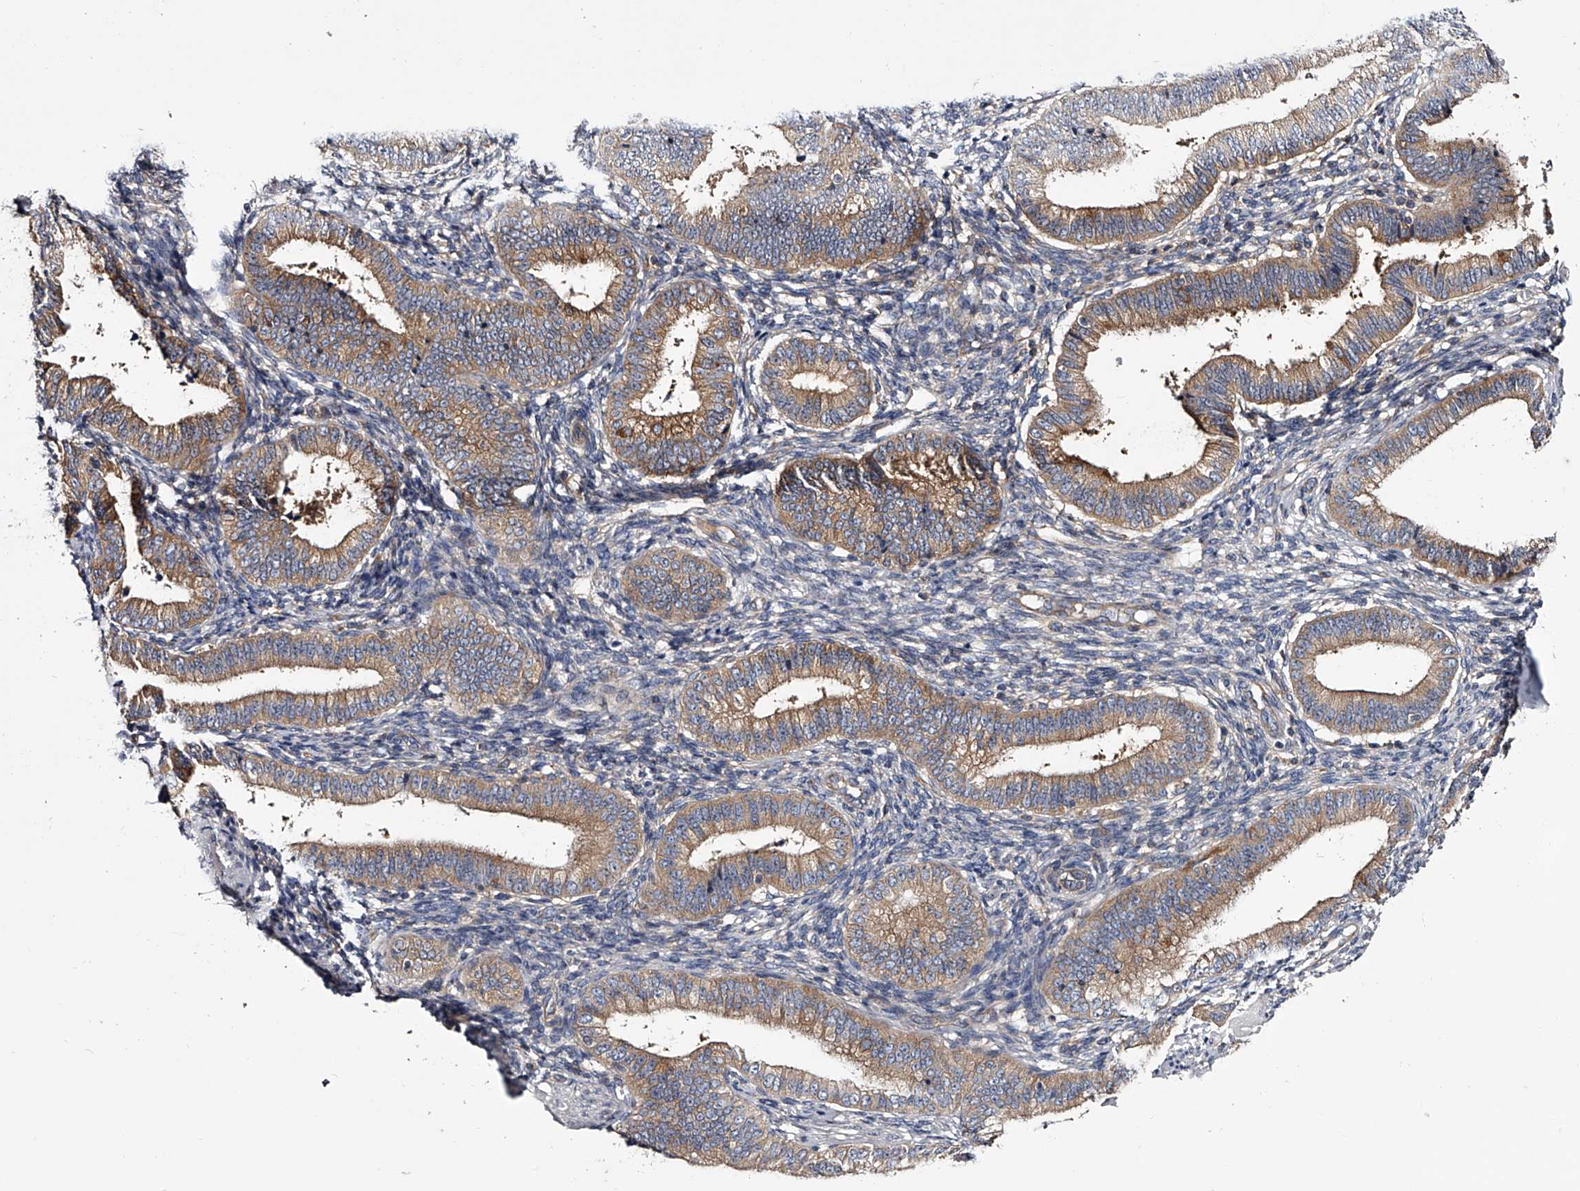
{"staining": {"intensity": "negative", "quantity": "none", "location": "none"}, "tissue": "endometrium", "cell_type": "Cells in endometrial stroma", "image_type": "normal", "snomed": [{"axis": "morphology", "description": "Normal tissue, NOS"}, {"axis": "topography", "description": "Endometrium"}], "caption": "A high-resolution photomicrograph shows IHC staining of unremarkable endometrium, which shows no significant staining in cells in endometrial stroma.", "gene": "GAPVD1", "patient": {"sex": "female", "age": 39}}